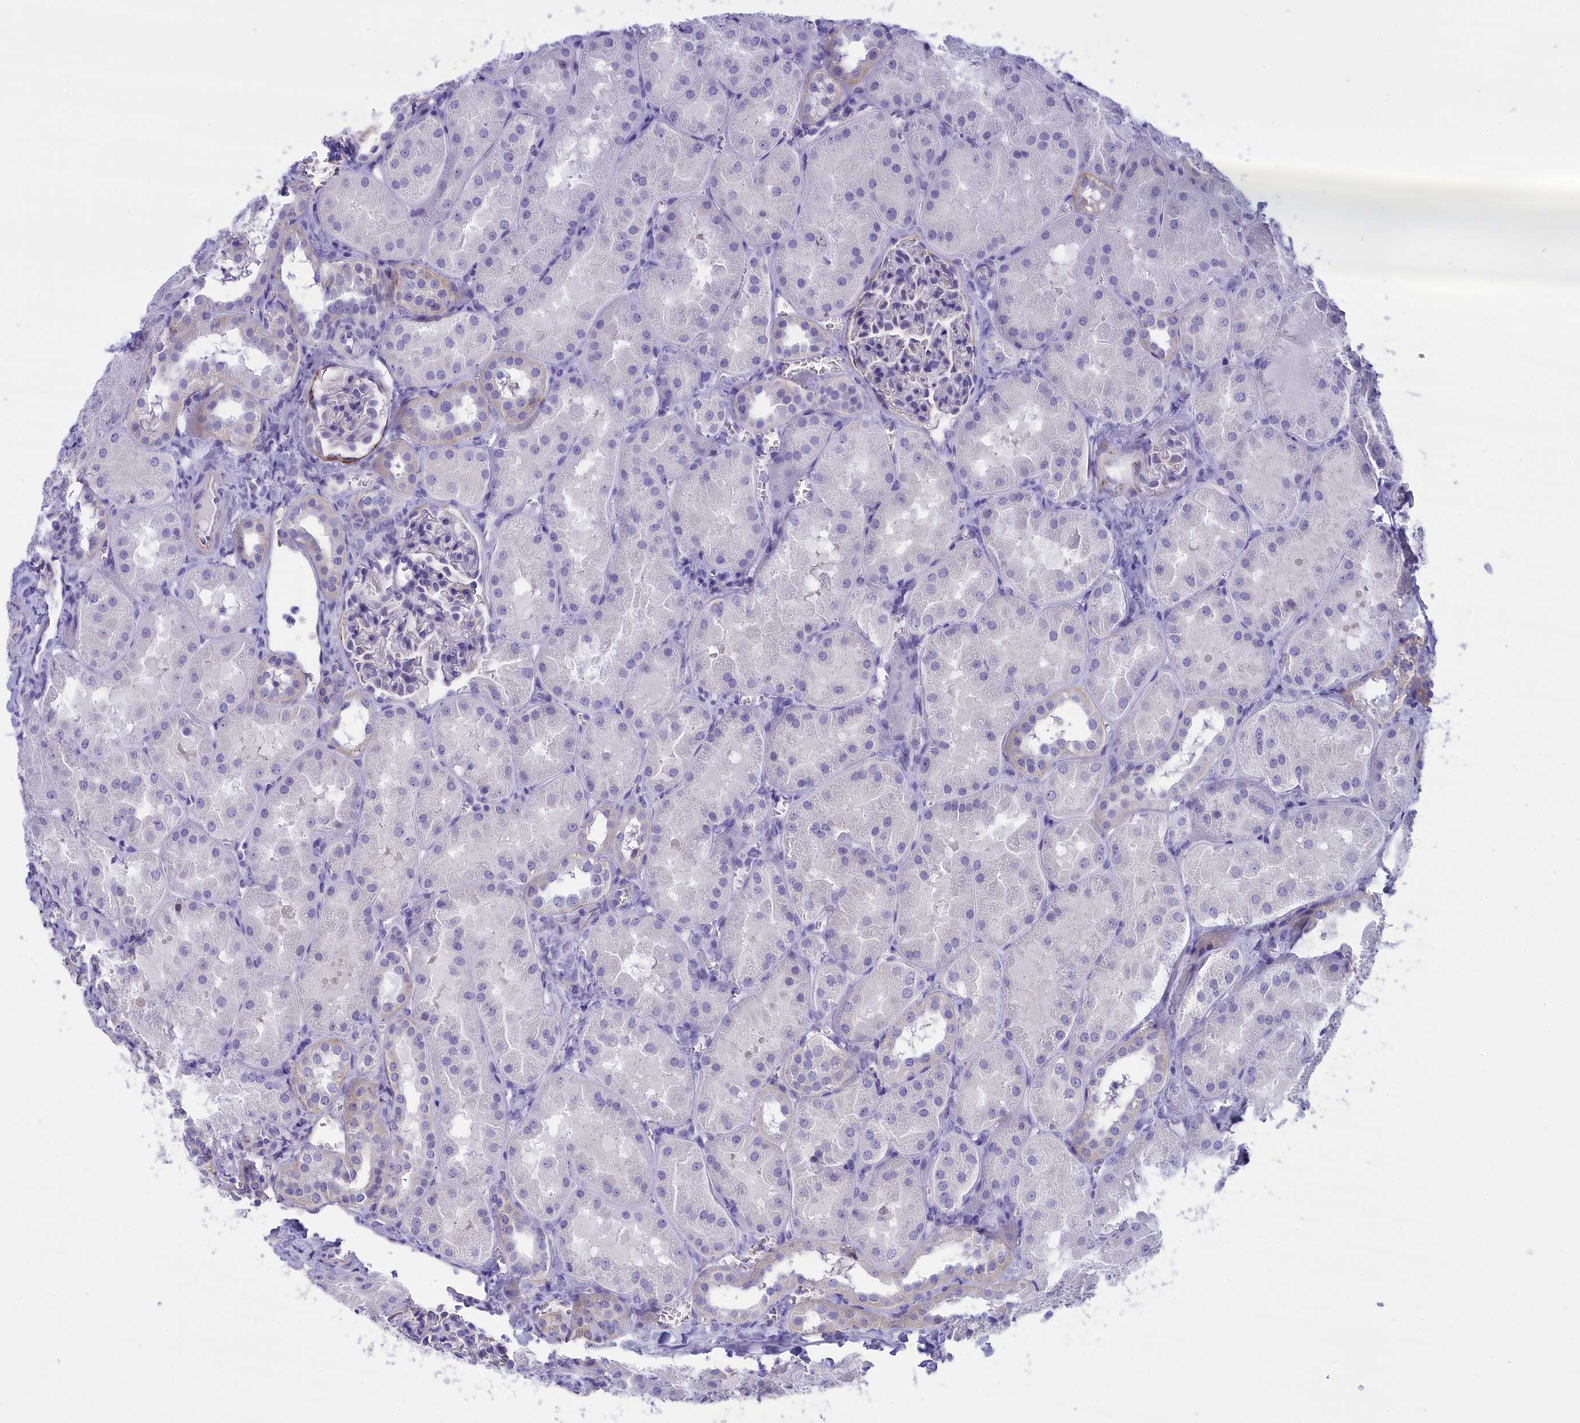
{"staining": {"intensity": "negative", "quantity": "none", "location": "none"}, "tissue": "kidney", "cell_type": "Cells in glomeruli", "image_type": "normal", "snomed": [{"axis": "morphology", "description": "Normal tissue, NOS"}, {"axis": "topography", "description": "Kidney"}, {"axis": "topography", "description": "Urinary bladder"}], "caption": "This is an IHC micrograph of benign kidney. There is no expression in cells in glomeruli.", "gene": "TACSTD2", "patient": {"sex": "male", "age": 16}}